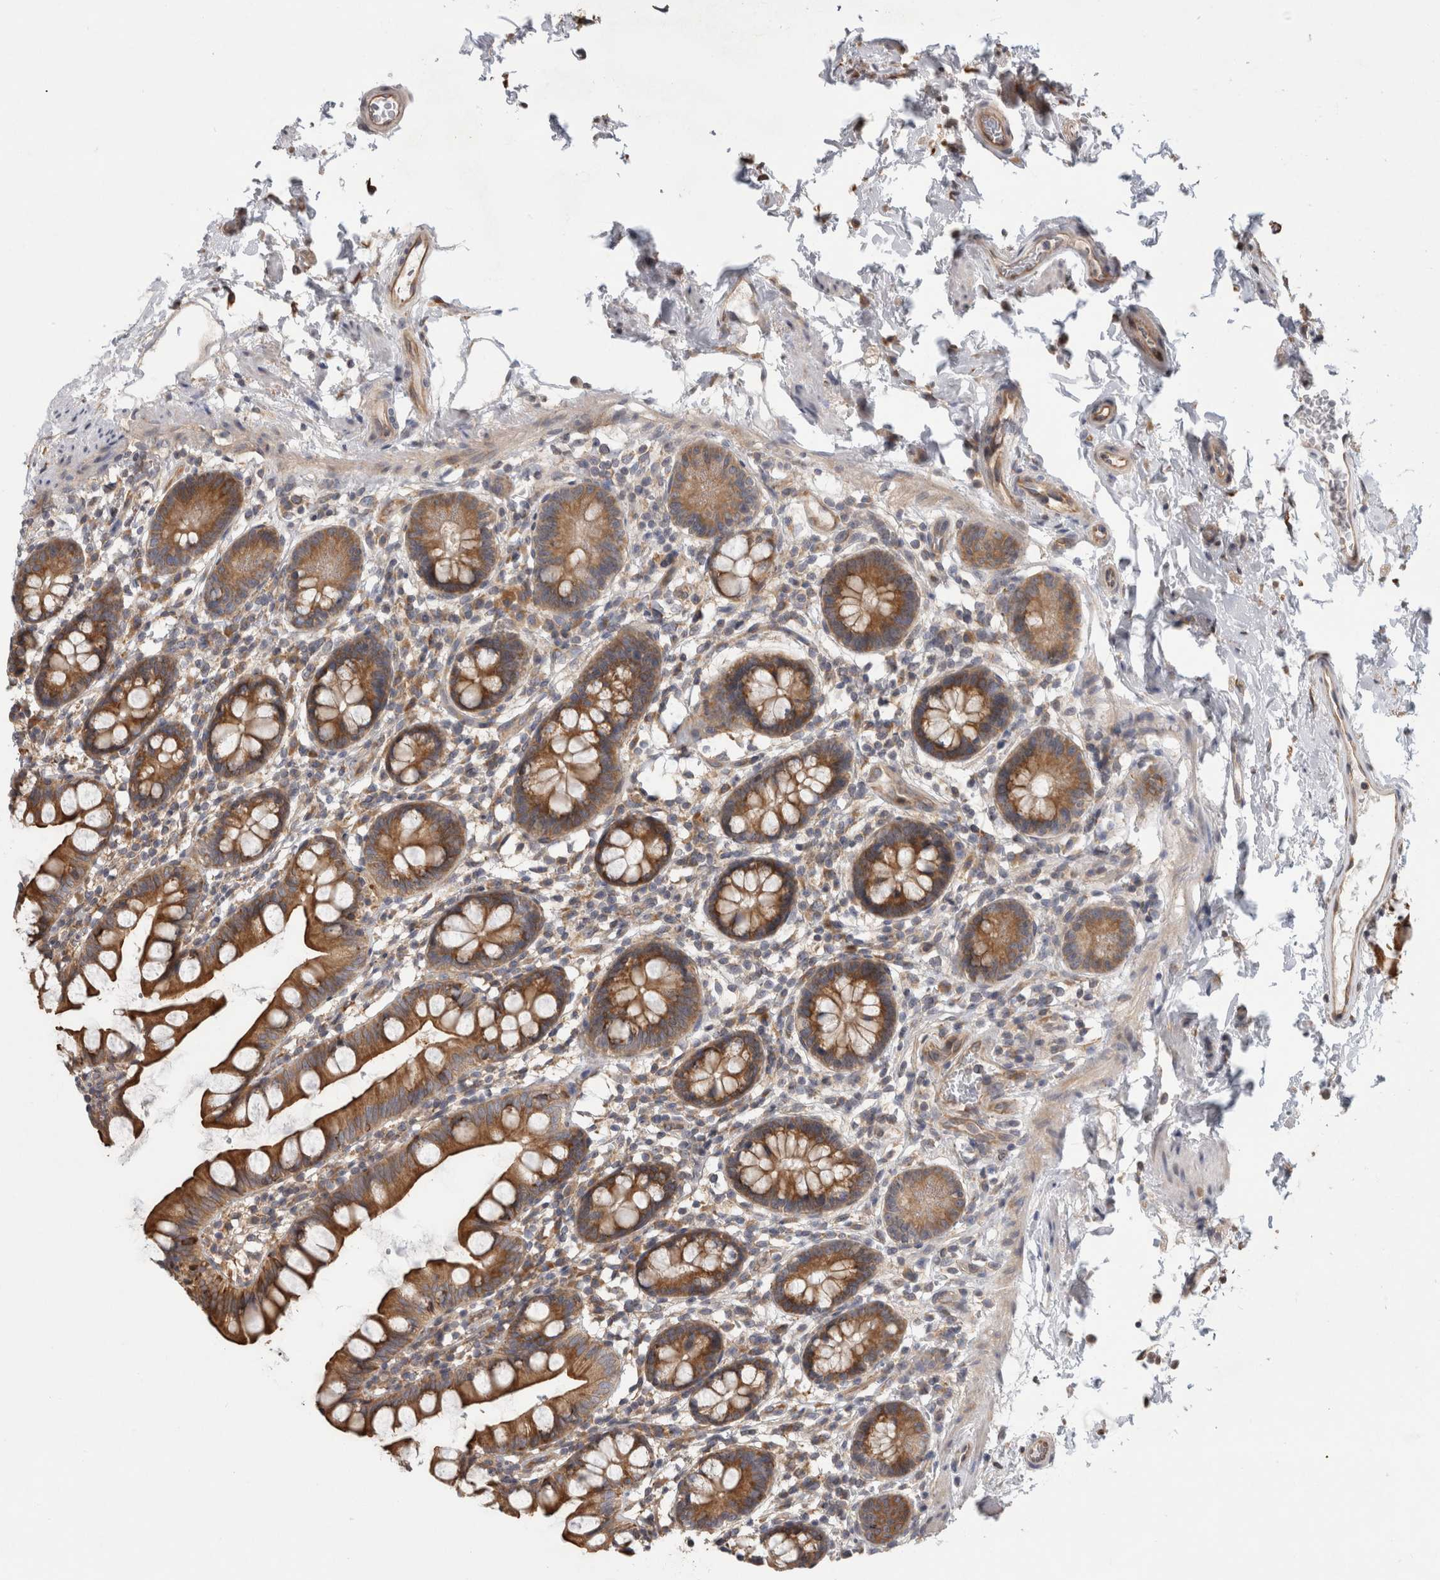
{"staining": {"intensity": "moderate", "quantity": ">75%", "location": "cytoplasmic/membranous"}, "tissue": "small intestine", "cell_type": "Glandular cells", "image_type": "normal", "snomed": [{"axis": "morphology", "description": "Normal tissue, NOS"}, {"axis": "topography", "description": "Small intestine"}], "caption": "Human small intestine stained for a protein (brown) demonstrates moderate cytoplasmic/membranous positive staining in approximately >75% of glandular cells.", "gene": "PARP6", "patient": {"sex": "female", "age": 84}}